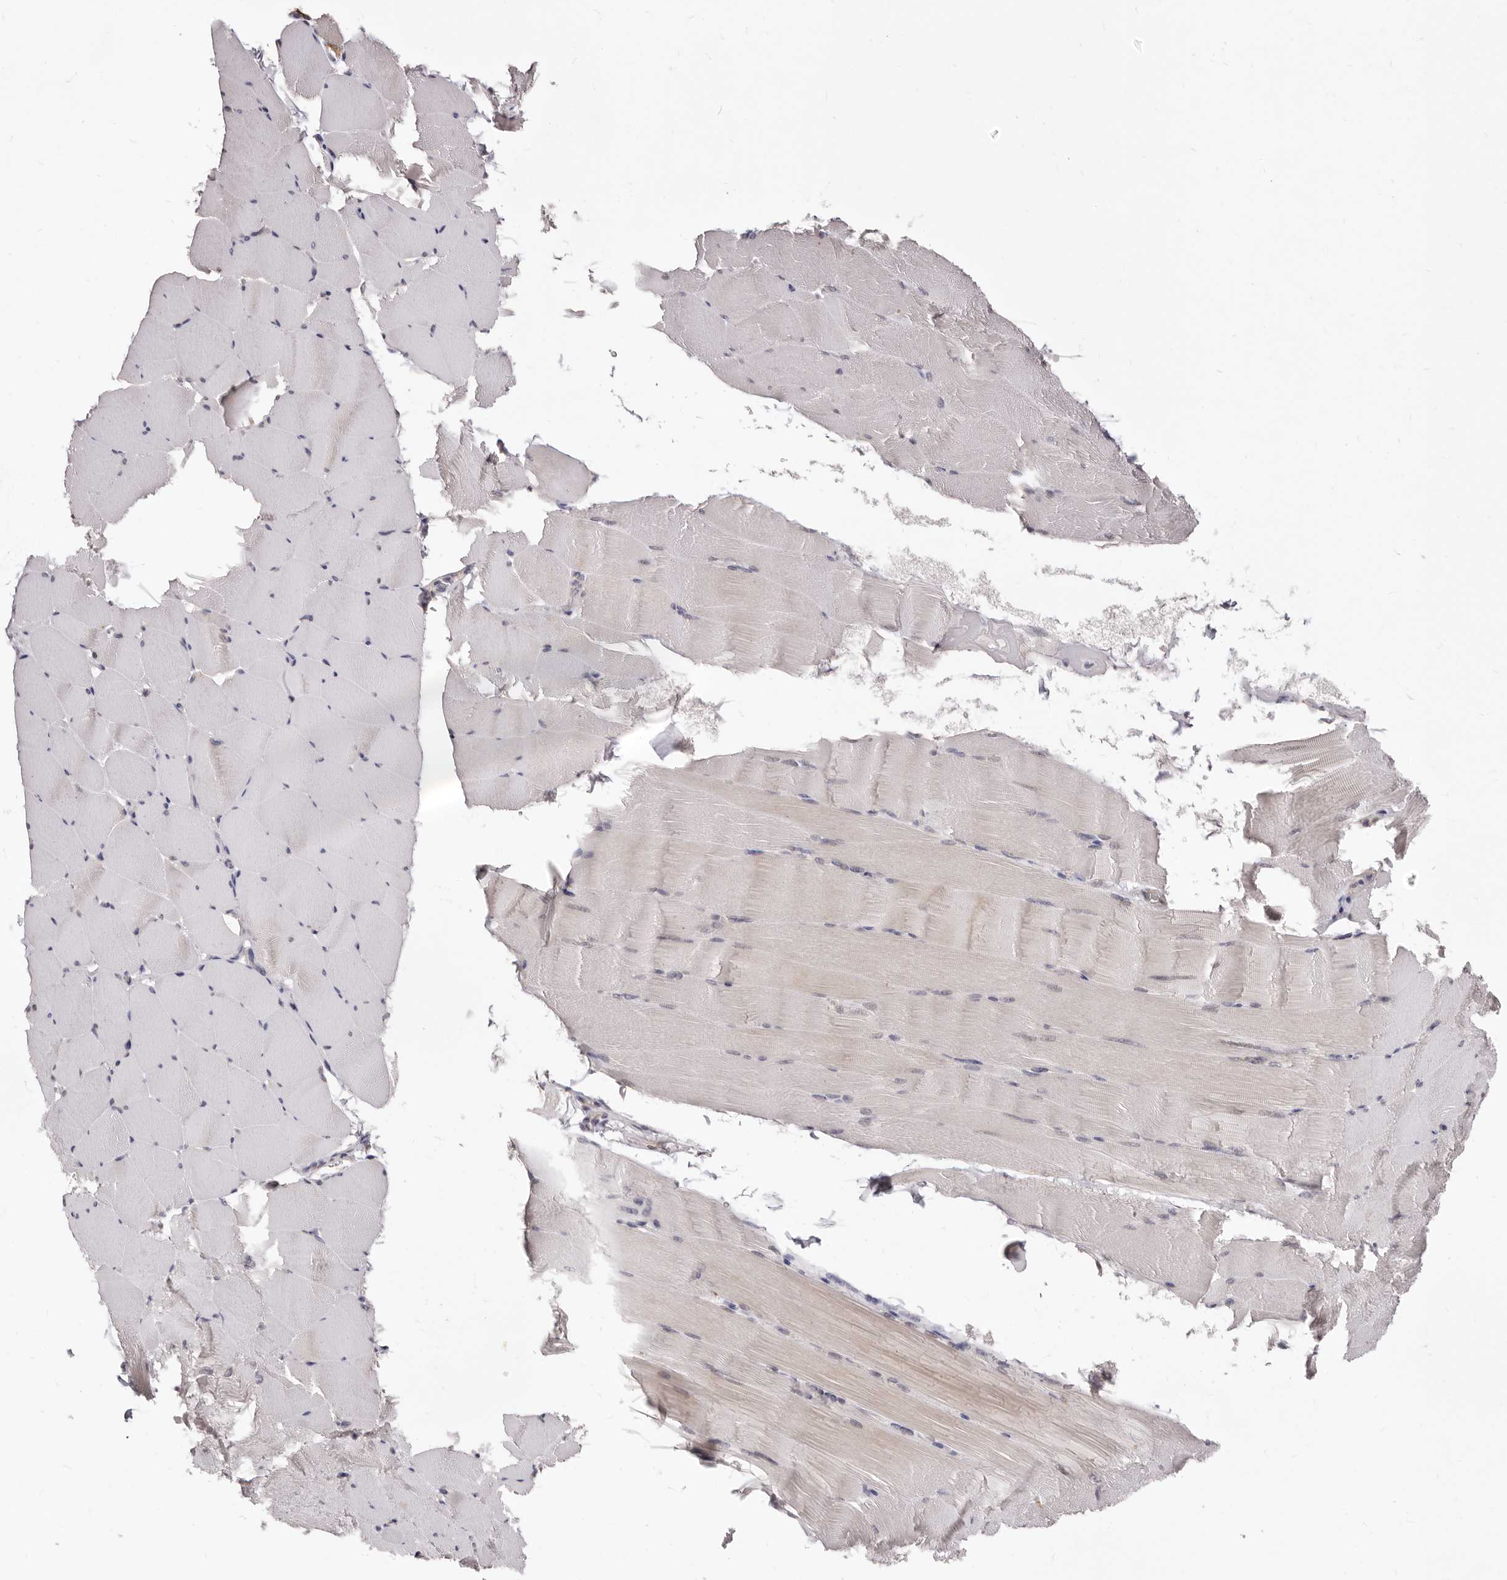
{"staining": {"intensity": "negative", "quantity": "none", "location": "none"}, "tissue": "skeletal muscle", "cell_type": "Myocytes", "image_type": "normal", "snomed": [{"axis": "morphology", "description": "Normal tissue, NOS"}, {"axis": "topography", "description": "Skeletal muscle"}], "caption": "DAB (3,3'-diaminobenzidine) immunohistochemical staining of unremarkable skeletal muscle reveals no significant positivity in myocytes.", "gene": "LCORL", "patient": {"sex": "male", "age": 62}}